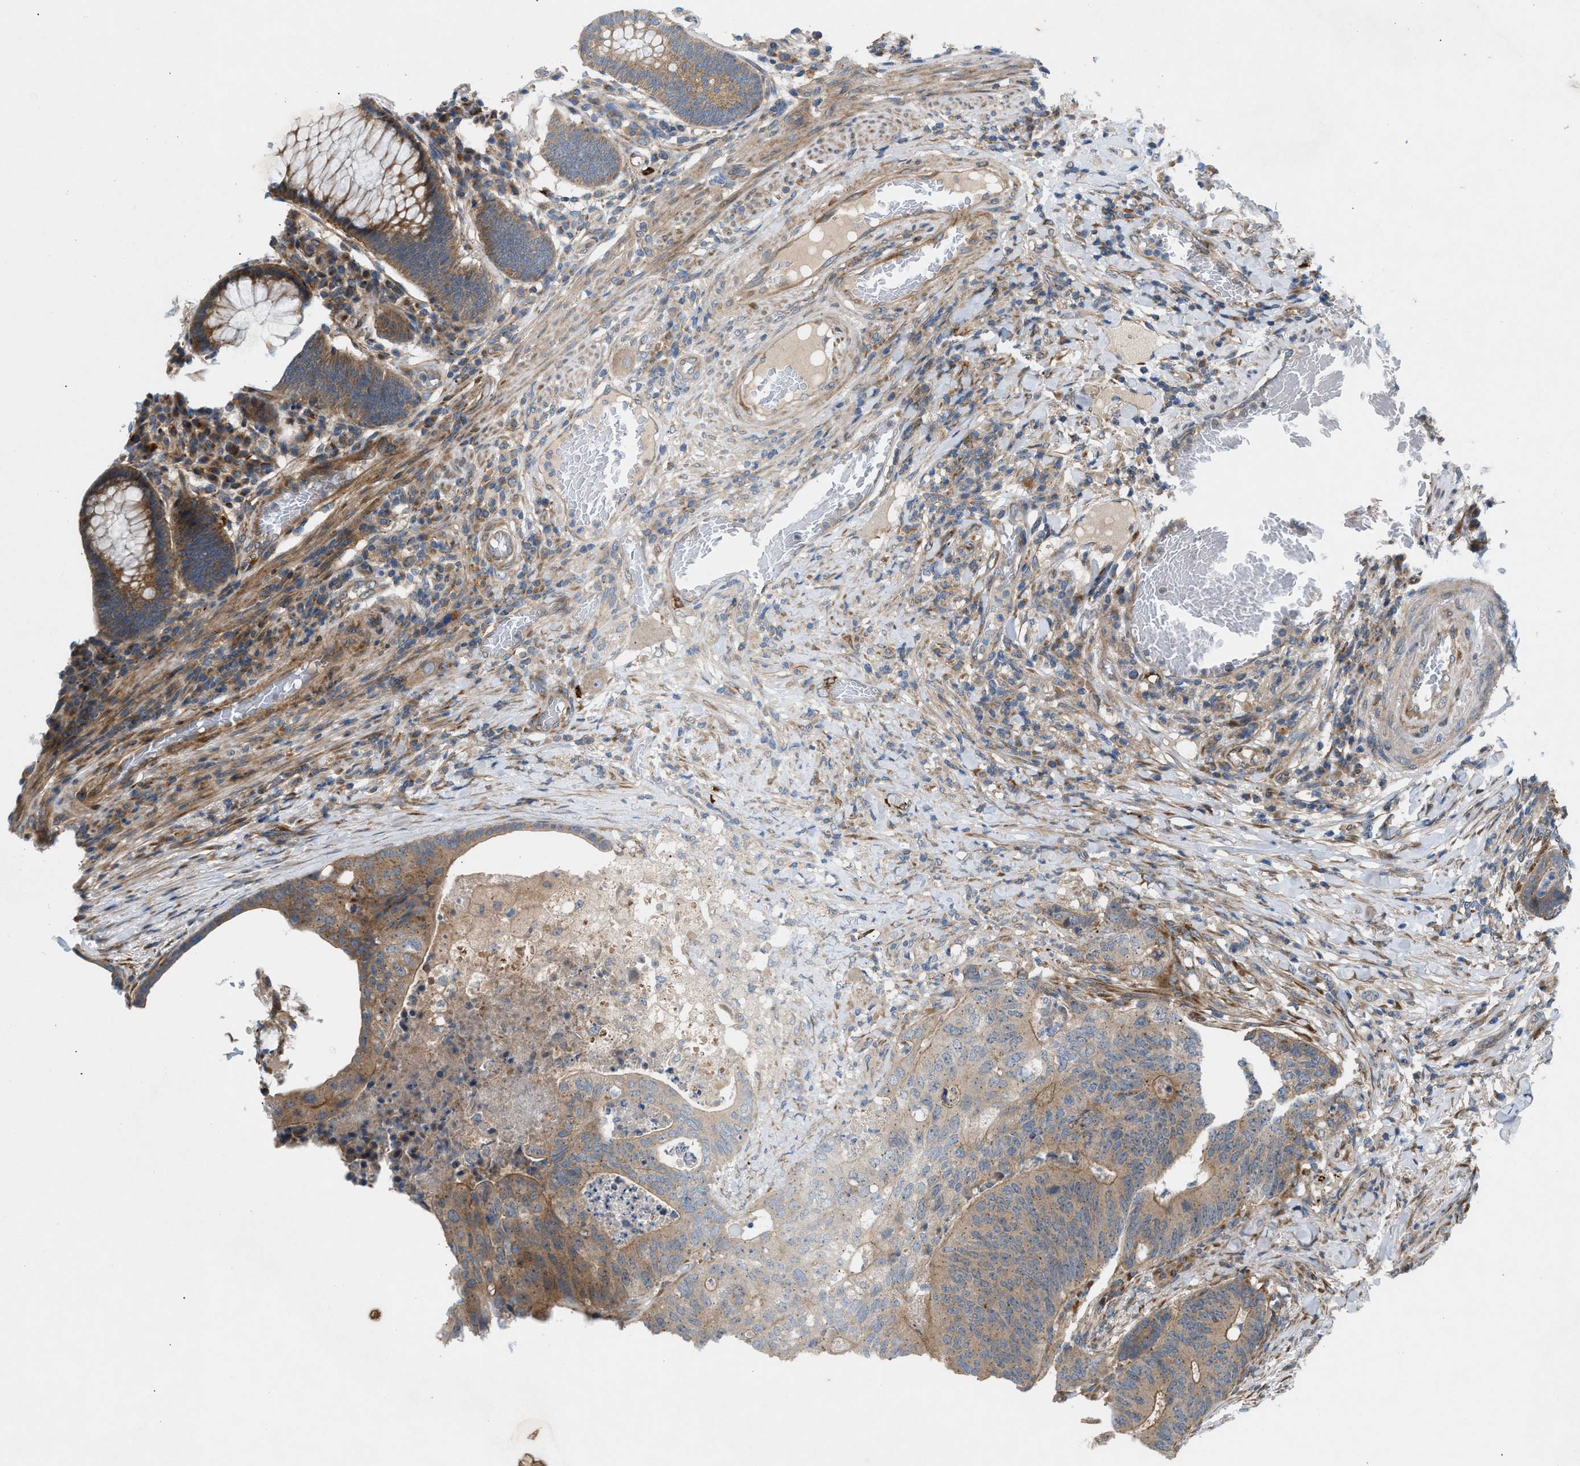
{"staining": {"intensity": "weak", "quantity": ">75%", "location": "cytoplasmic/membranous"}, "tissue": "colorectal cancer", "cell_type": "Tumor cells", "image_type": "cancer", "snomed": [{"axis": "morphology", "description": "Adenocarcinoma, NOS"}, {"axis": "topography", "description": "Colon"}], "caption": "Weak cytoplasmic/membranous protein positivity is seen in about >75% of tumor cells in colorectal cancer. (Stains: DAB in brown, nuclei in blue, Microscopy: brightfield microscopy at high magnification).", "gene": "CYB5D1", "patient": {"sex": "female", "age": 67}}